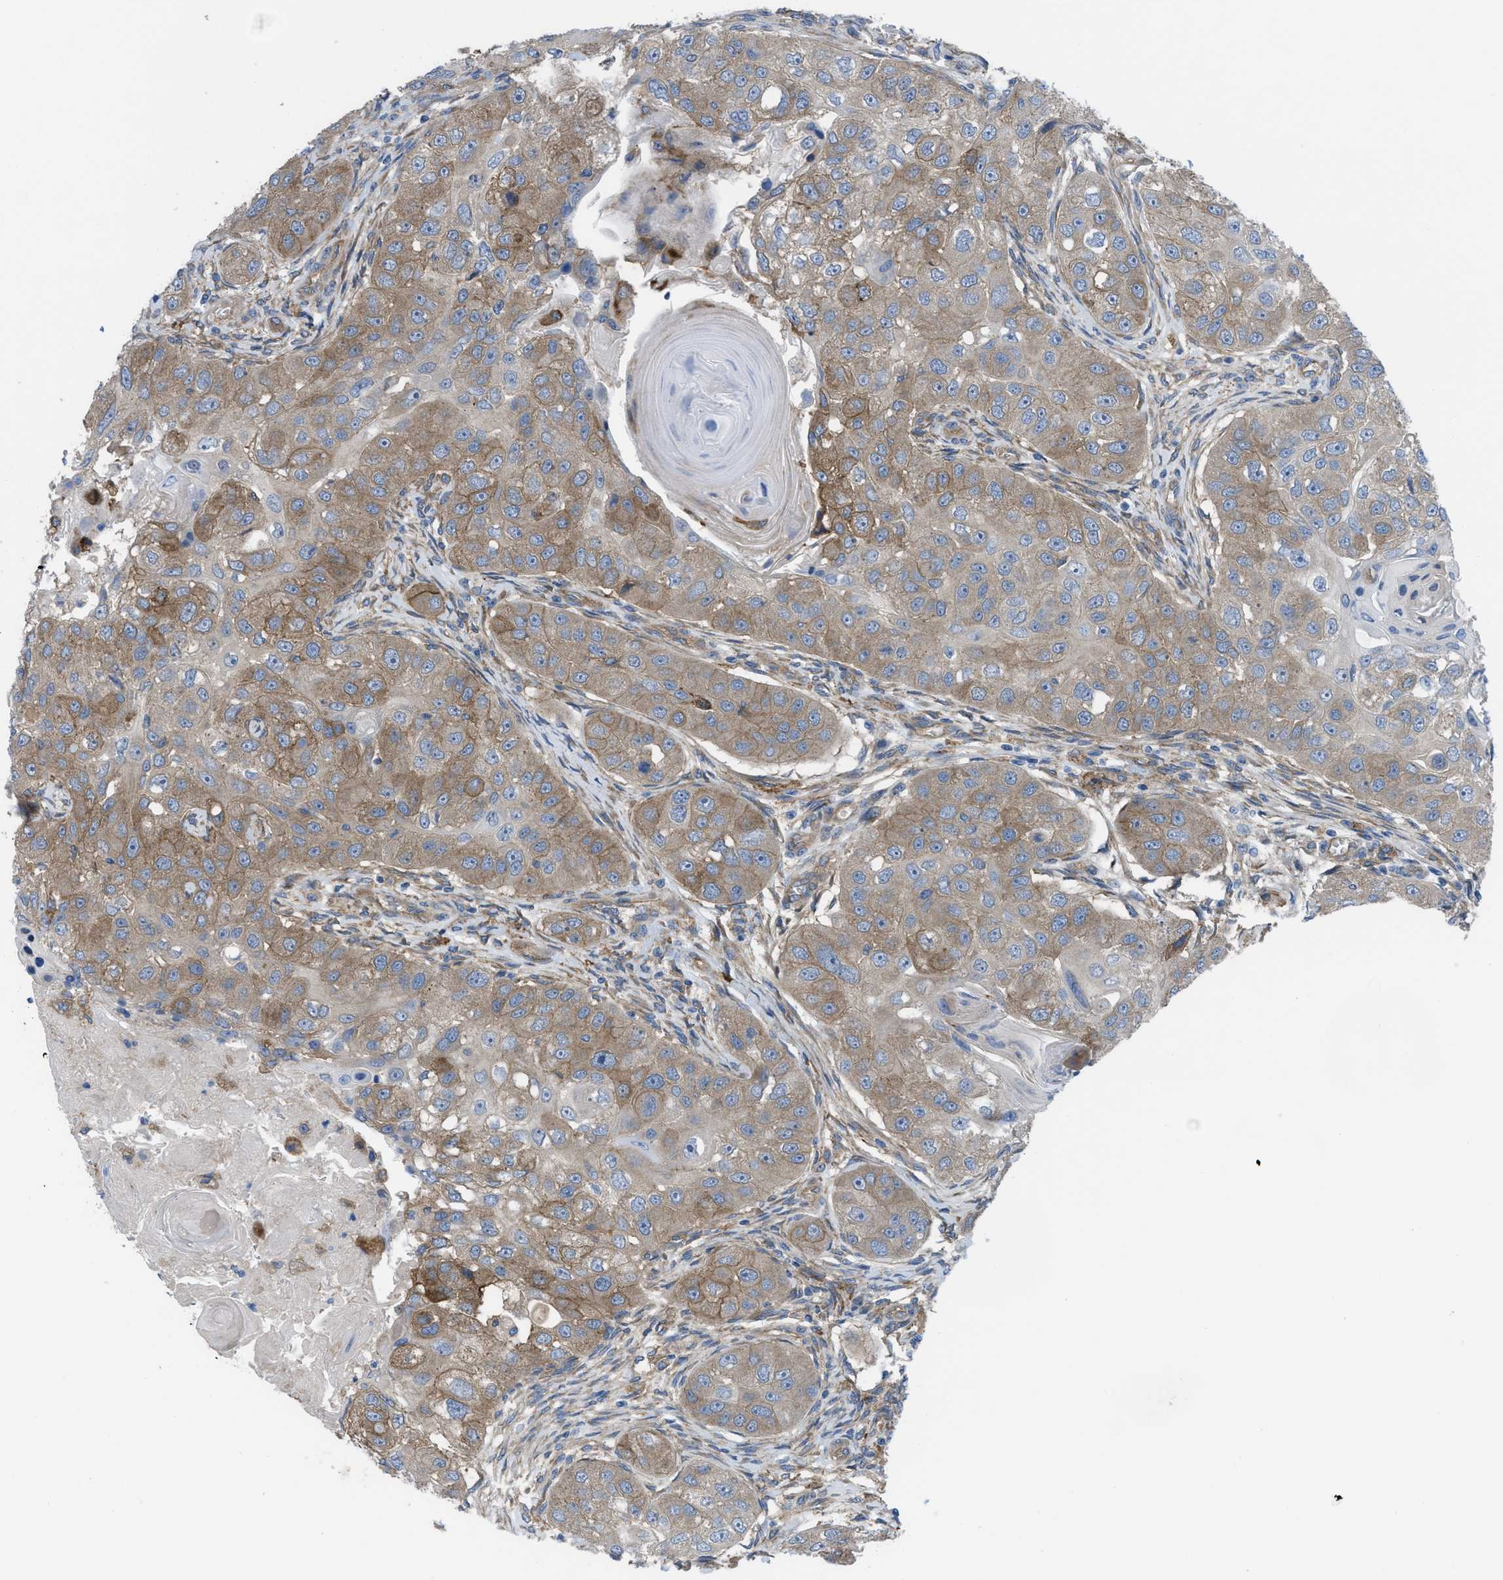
{"staining": {"intensity": "moderate", "quantity": ">75%", "location": "cytoplasmic/membranous"}, "tissue": "head and neck cancer", "cell_type": "Tumor cells", "image_type": "cancer", "snomed": [{"axis": "morphology", "description": "Normal tissue, NOS"}, {"axis": "morphology", "description": "Squamous cell carcinoma, NOS"}, {"axis": "topography", "description": "Skeletal muscle"}, {"axis": "topography", "description": "Head-Neck"}], "caption": "This image exhibits immunohistochemistry staining of squamous cell carcinoma (head and neck), with medium moderate cytoplasmic/membranous expression in approximately >75% of tumor cells.", "gene": "EGFR", "patient": {"sex": "male", "age": 51}}